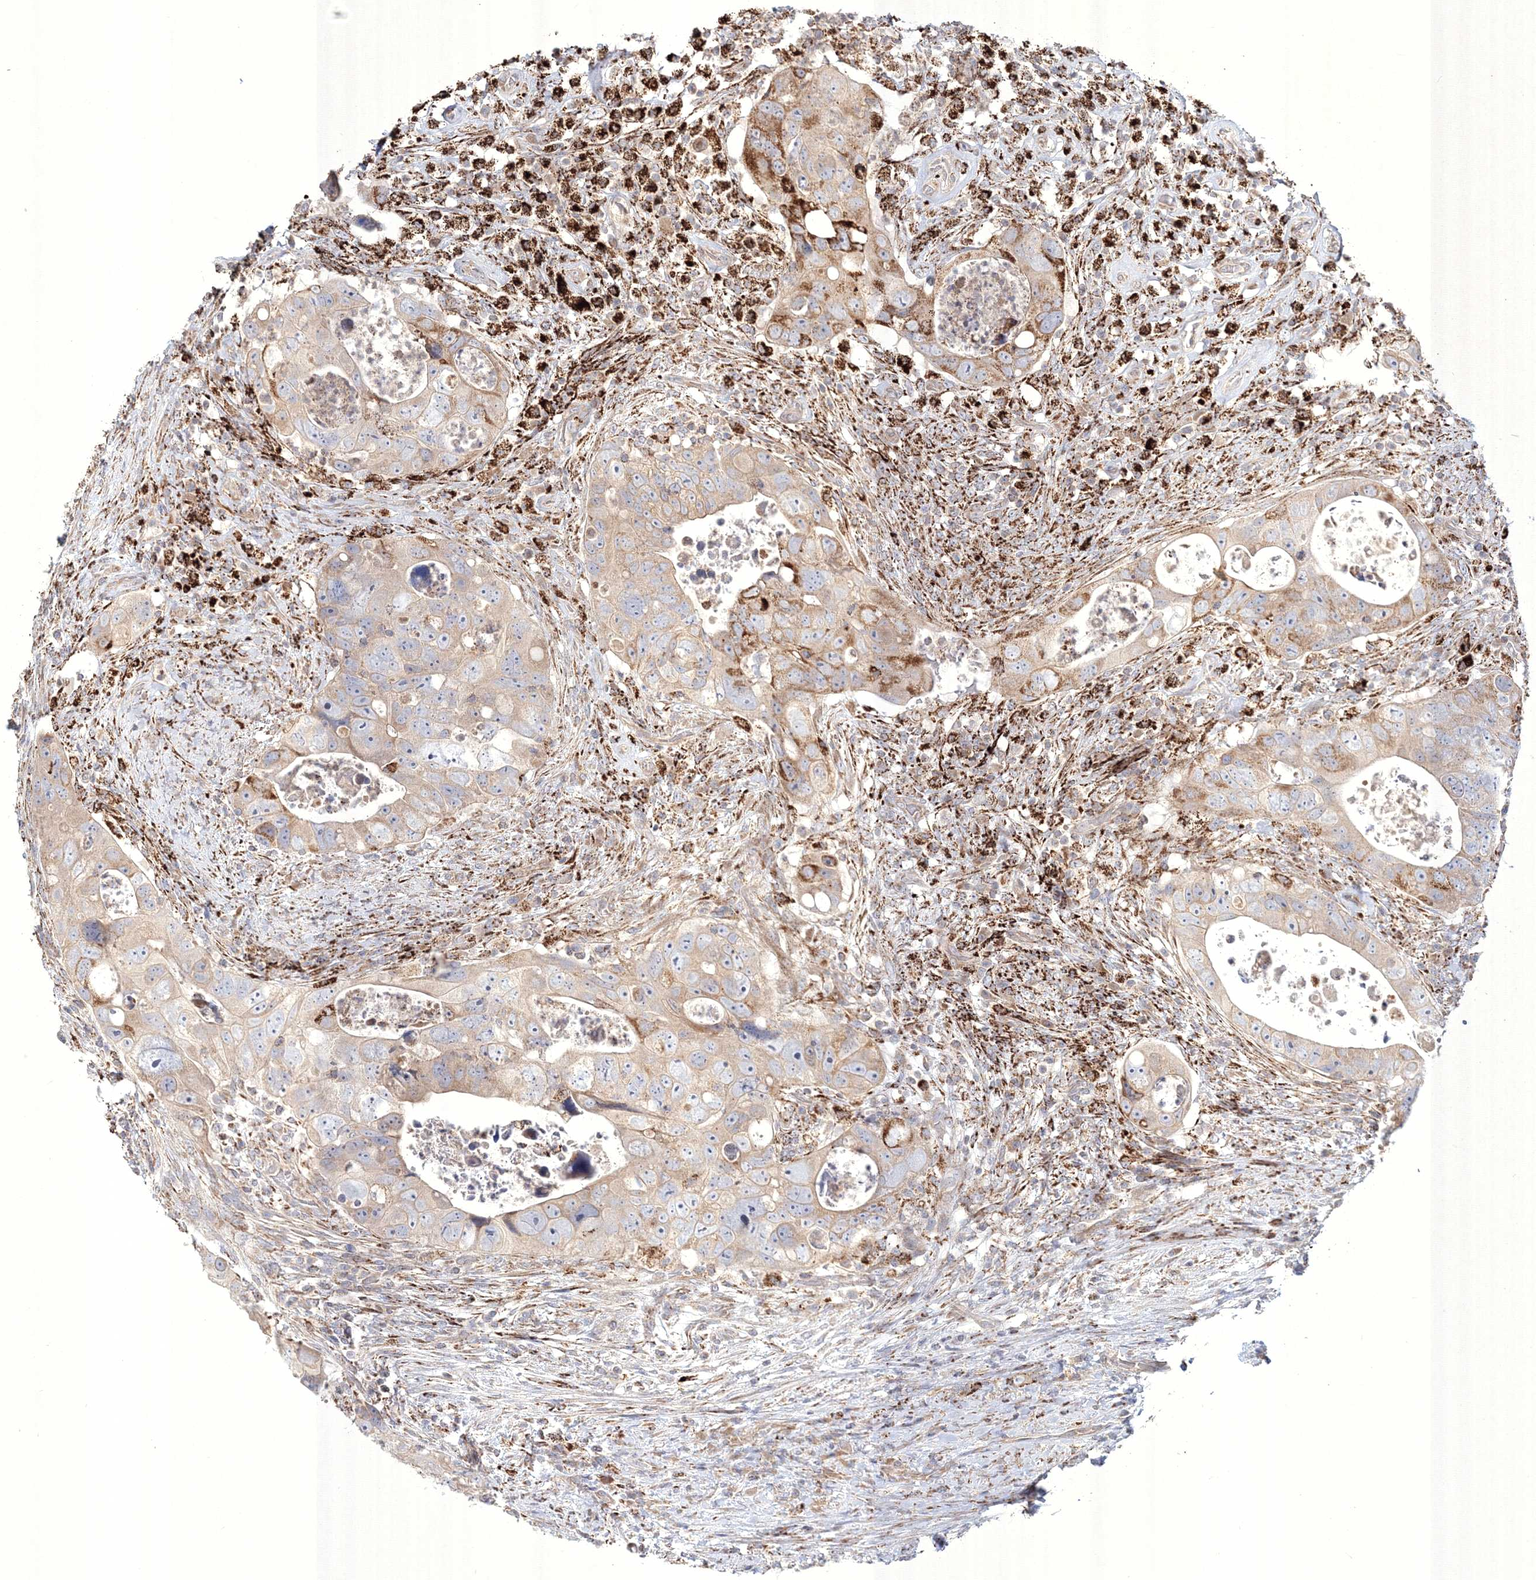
{"staining": {"intensity": "moderate", "quantity": "<25%", "location": "cytoplasmic/membranous"}, "tissue": "colorectal cancer", "cell_type": "Tumor cells", "image_type": "cancer", "snomed": [{"axis": "morphology", "description": "Adenocarcinoma, NOS"}, {"axis": "topography", "description": "Rectum"}], "caption": "Protein analysis of colorectal adenocarcinoma tissue displays moderate cytoplasmic/membranous expression in about <25% of tumor cells.", "gene": "WDR49", "patient": {"sex": "male", "age": 59}}